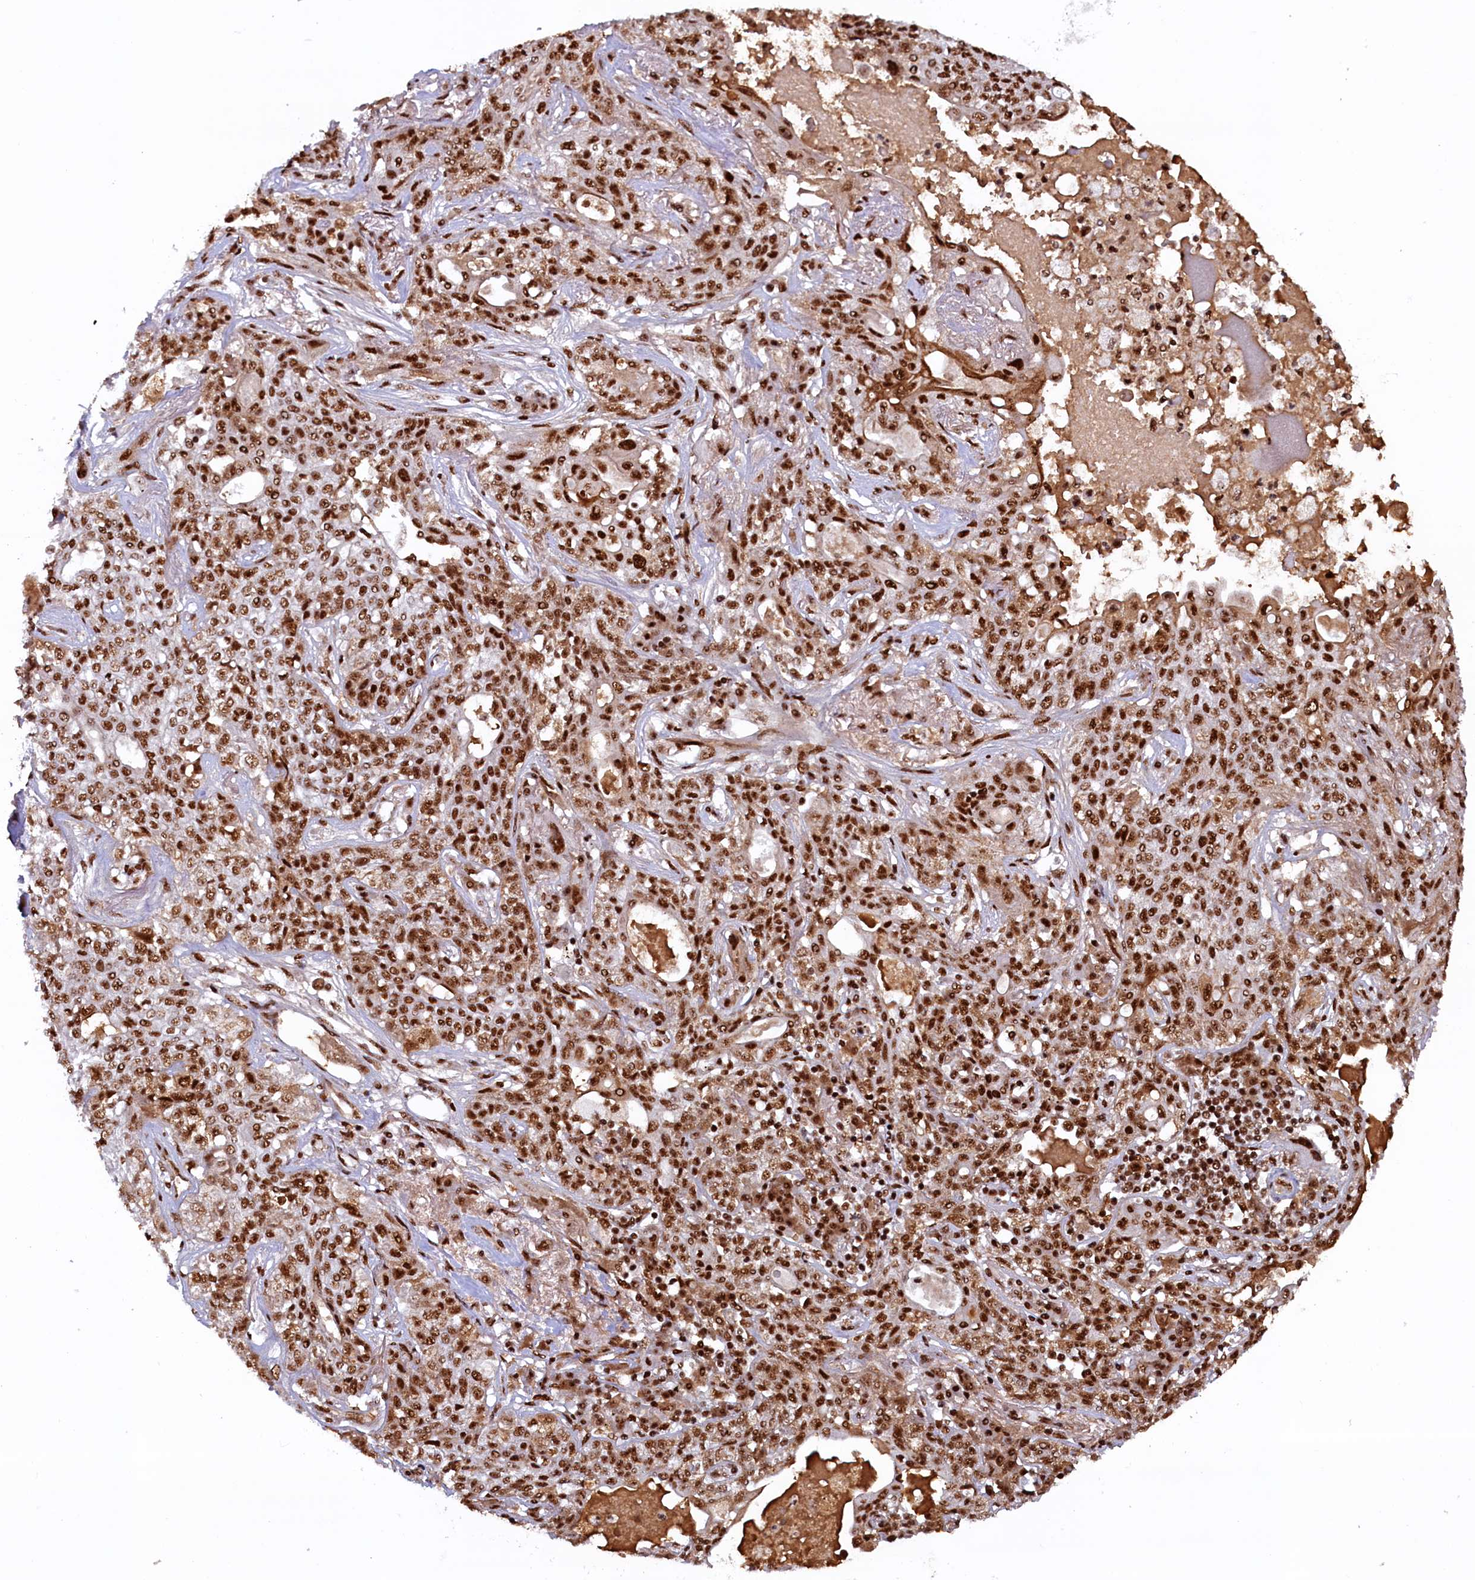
{"staining": {"intensity": "strong", "quantity": ">75%", "location": "nuclear"}, "tissue": "lung cancer", "cell_type": "Tumor cells", "image_type": "cancer", "snomed": [{"axis": "morphology", "description": "Squamous cell carcinoma, NOS"}, {"axis": "topography", "description": "Lung"}], "caption": "Immunohistochemical staining of human squamous cell carcinoma (lung) demonstrates high levels of strong nuclear protein staining in about >75% of tumor cells. (DAB (3,3'-diaminobenzidine) IHC with brightfield microscopy, high magnification).", "gene": "ZC3H18", "patient": {"sex": "female", "age": 70}}